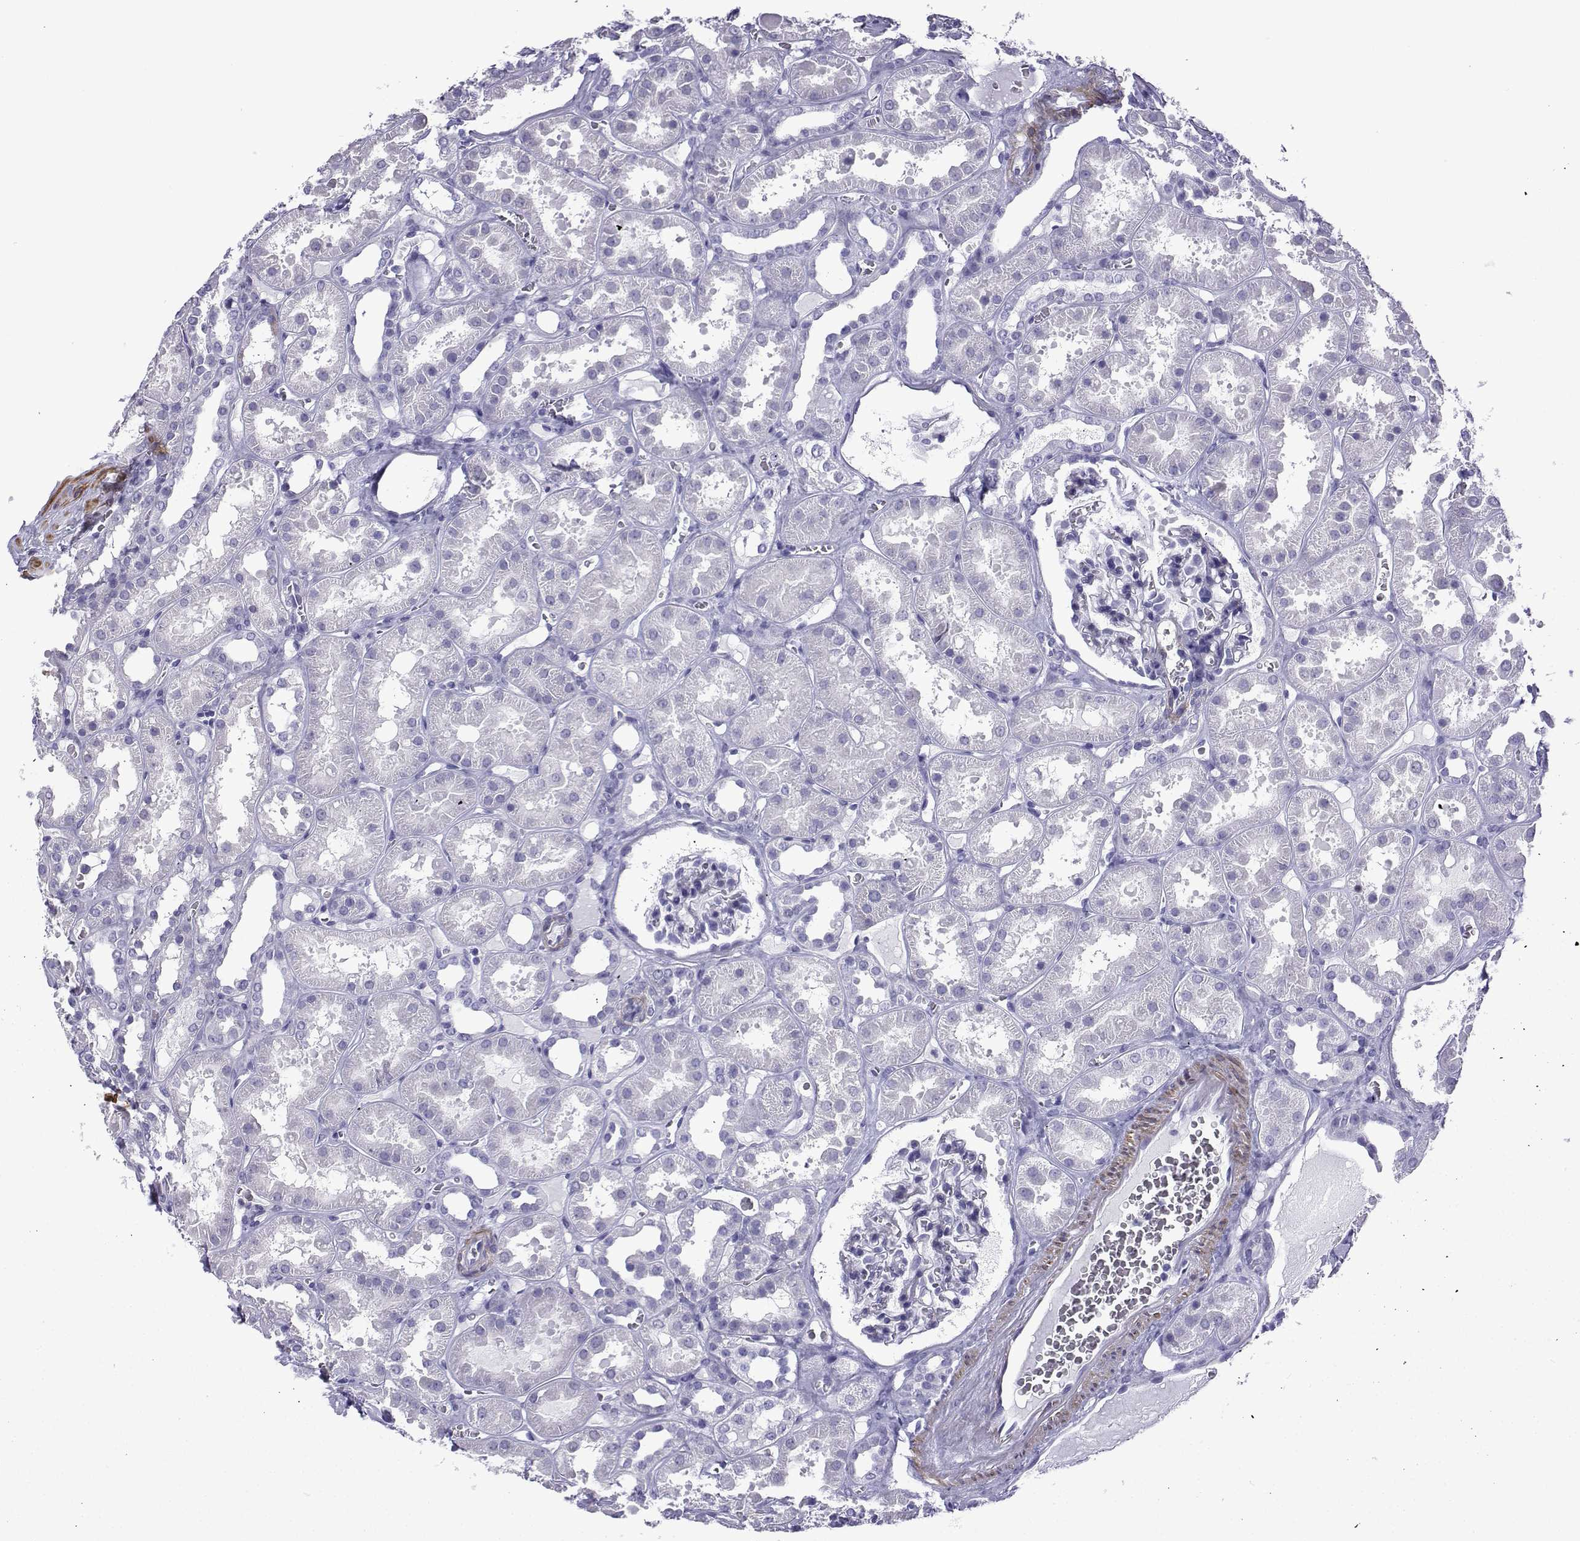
{"staining": {"intensity": "negative", "quantity": "none", "location": "none"}, "tissue": "kidney", "cell_type": "Cells in glomeruli", "image_type": "normal", "snomed": [{"axis": "morphology", "description": "Normal tissue, NOS"}, {"axis": "topography", "description": "Kidney"}], "caption": "The micrograph reveals no staining of cells in glomeruli in normal kidney.", "gene": "KCNF1", "patient": {"sex": "female", "age": 41}}